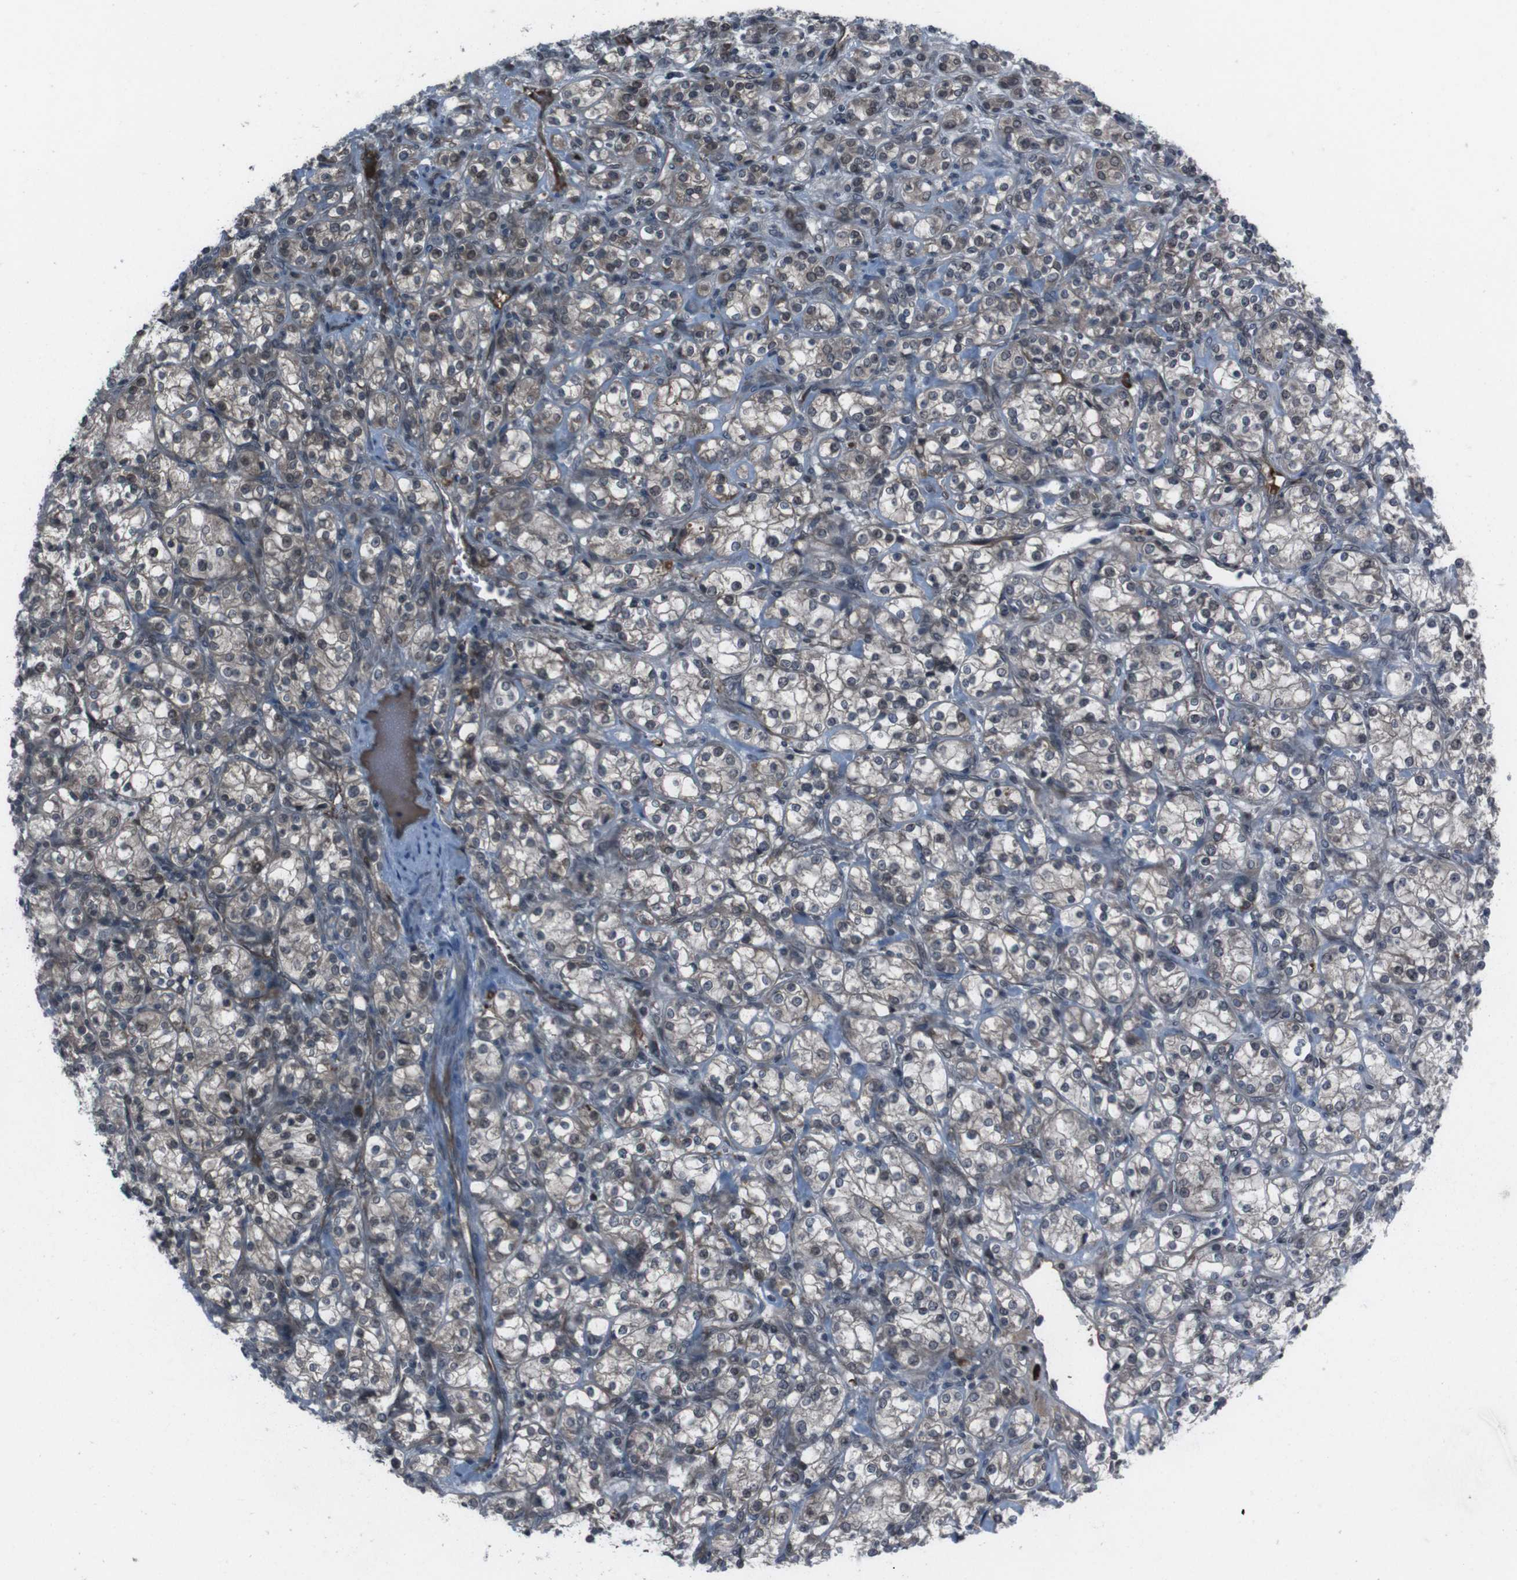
{"staining": {"intensity": "weak", "quantity": "25%-75%", "location": "cytoplasmic/membranous,nuclear"}, "tissue": "renal cancer", "cell_type": "Tumor cells", "image_type": "cancer", "snomed": [{"axis": "morphology", "description": "Adenocarcinoma, NOS"}, {"axis": "topography", "description": "Kidney"}], "caption": "IHC (DAB (3,3'-diaminobenzidine)) staining of human renal cancer (adenocarcinoma) exhibits weak cytoplasmic/membranous and nuclear protein positivity in approximately 25%-75% of tumor cells. (brown staining indicates protein expression, while blue staining denotes nuclei).", "gene": "SS18L1", "patient": {"sex": "male", "age": 77}}